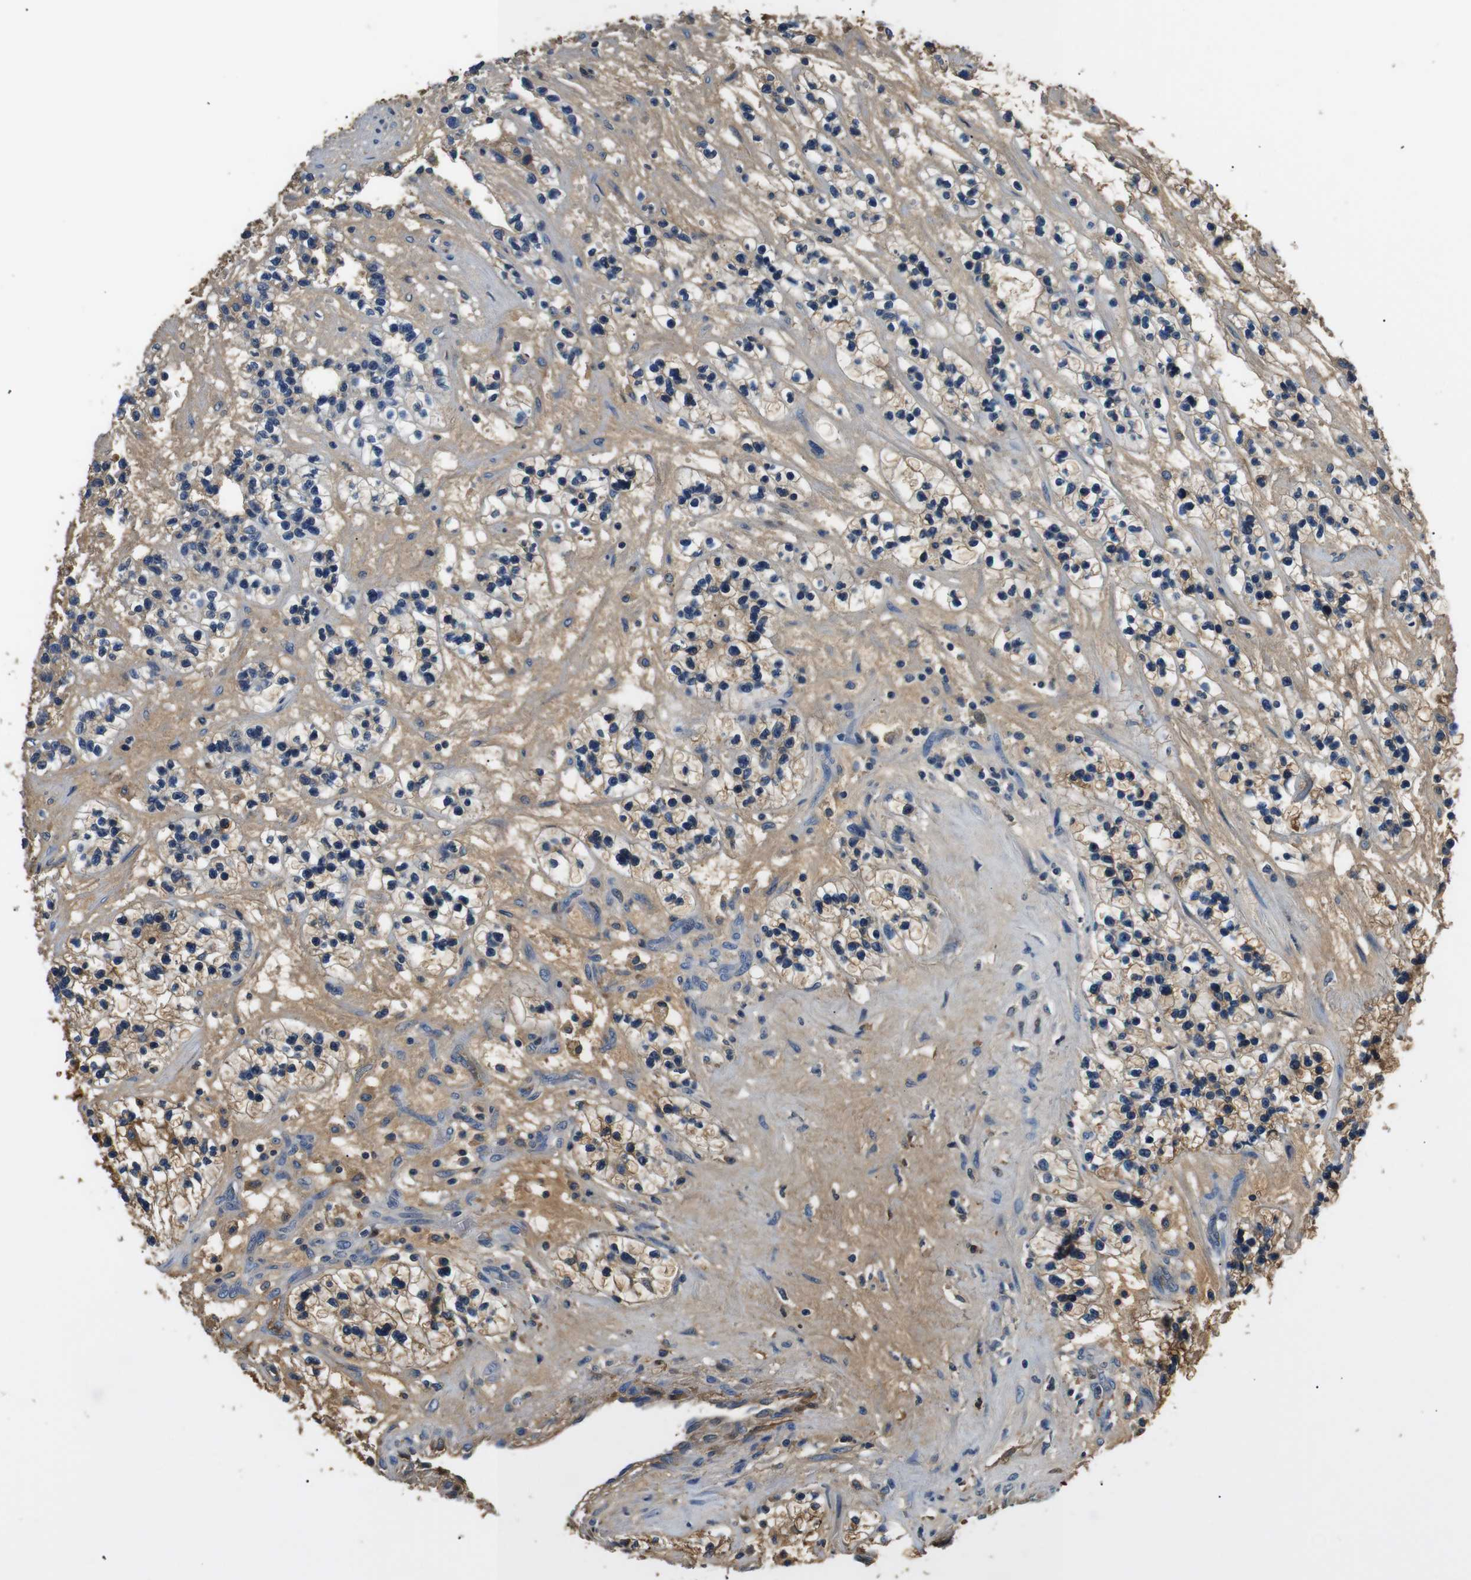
{"staining": {"intensity": "weak", "quantity": ">75%", "location": "cytoplasmic/membranous"}, "tissue": "renal cancer", "cell_type": "Tumor cells", "image_type": "cancer", "snomed": [{"axis": "morphology", "description": "Adenocarcinoma, NOS"}, {"axis": "topography", "description": "Kidney"}], "caption": "The image reveals immunohistochemical staining of adenocarcinoma (renal). There is weak cytoplasmic/membranous positivity is present in about >75% of tumor cells.", "gene": "LHCGR", "patient": {"sex": "female", "age": 57}}